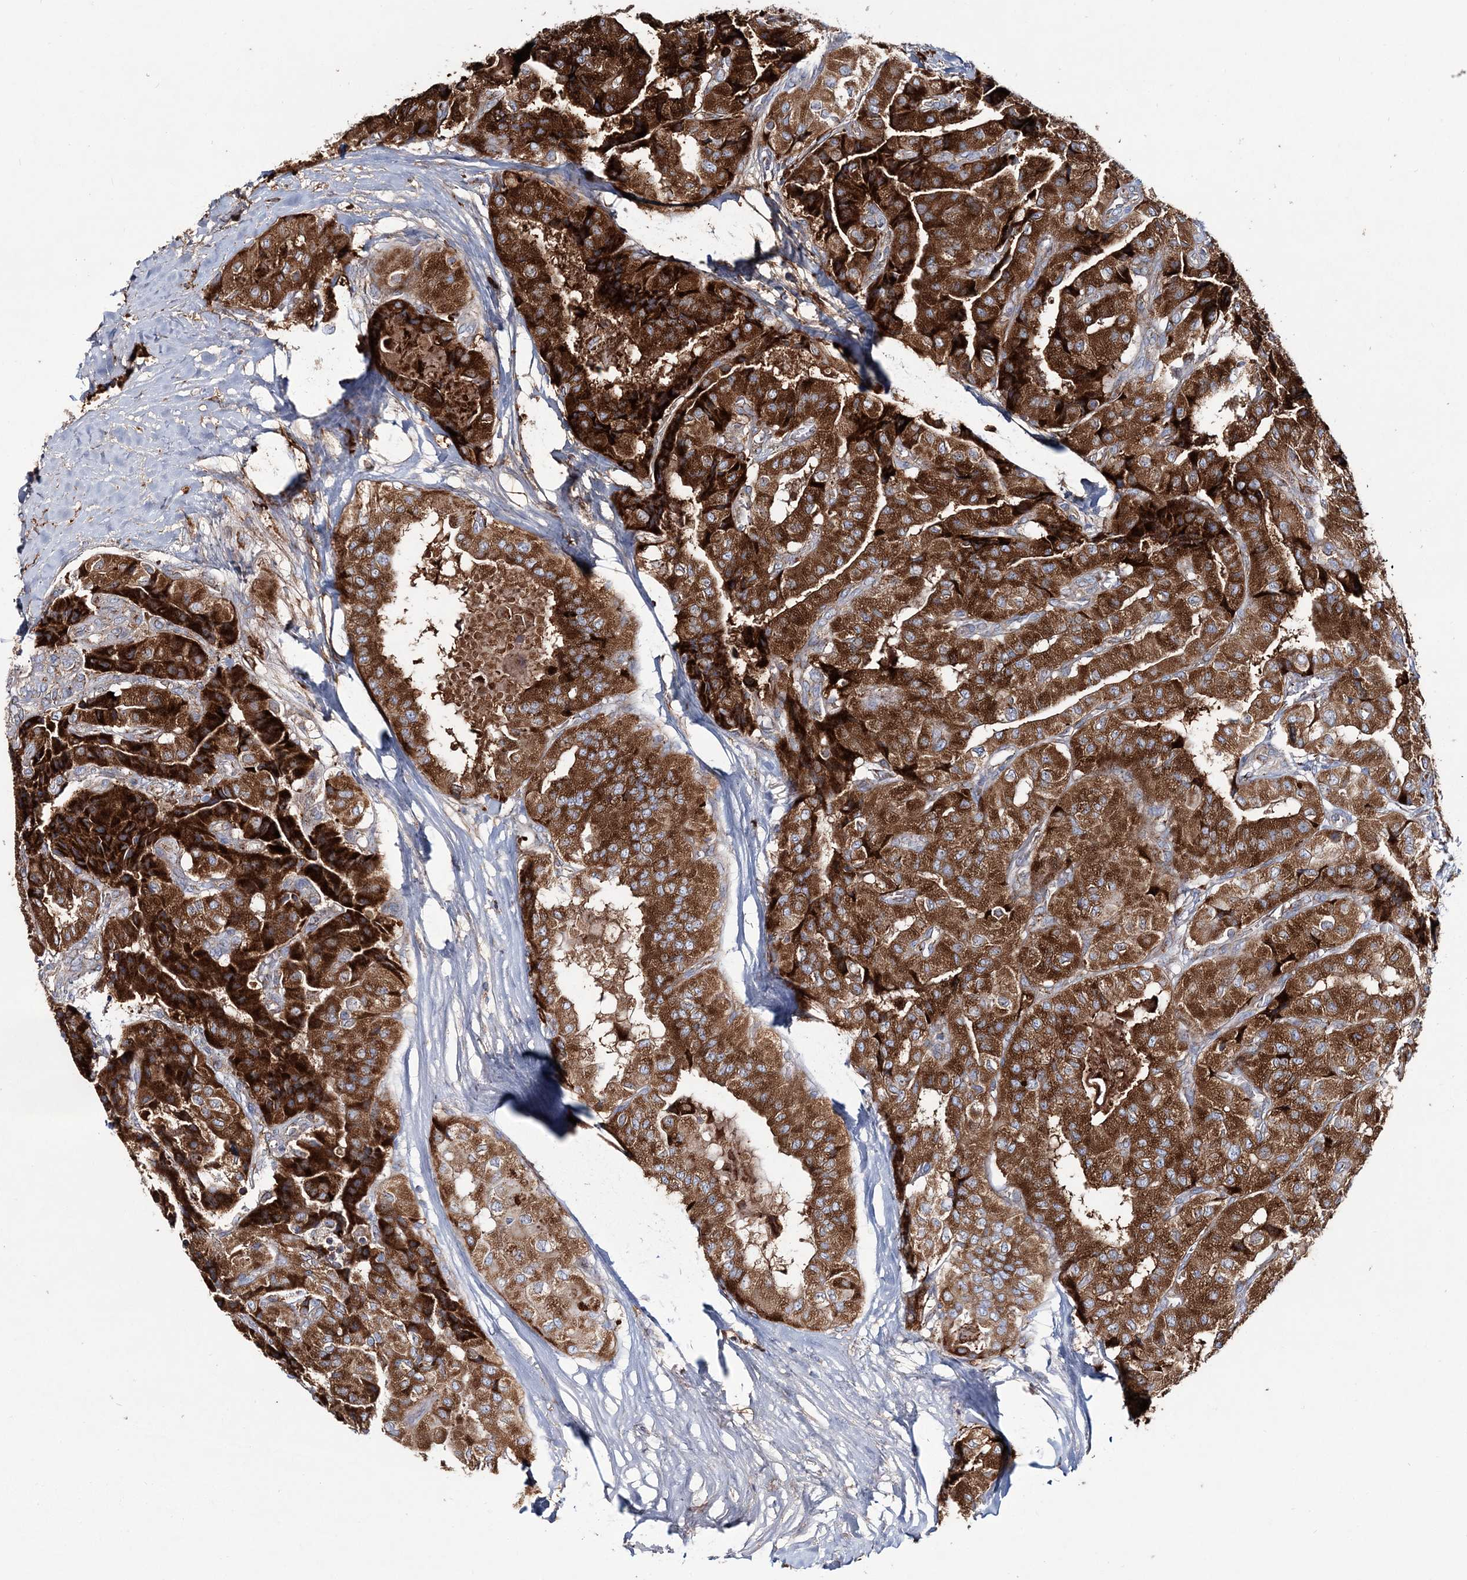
{"staining": {"intensity": "strong", "quantity": ">75%", "location": "cytoplasmic/membranous"}, "tissue": "thyroid cancer", "cell_type": "Tumor cells", "image_type": "cancer", "snomed": [{"axis": "morphology", "description": "Papillary adenocarcinoma, NOS"}, {"axis": "topography", "description": "Thyroid gland"}], "caption": "Protein analysis of thyroid cancer tissue displays strong cytoplasmic/membranous staining in approximately >75% of tumor cells.", "gene": "ARHGAP6", "patient": {"sex": "female", "age": 59}}